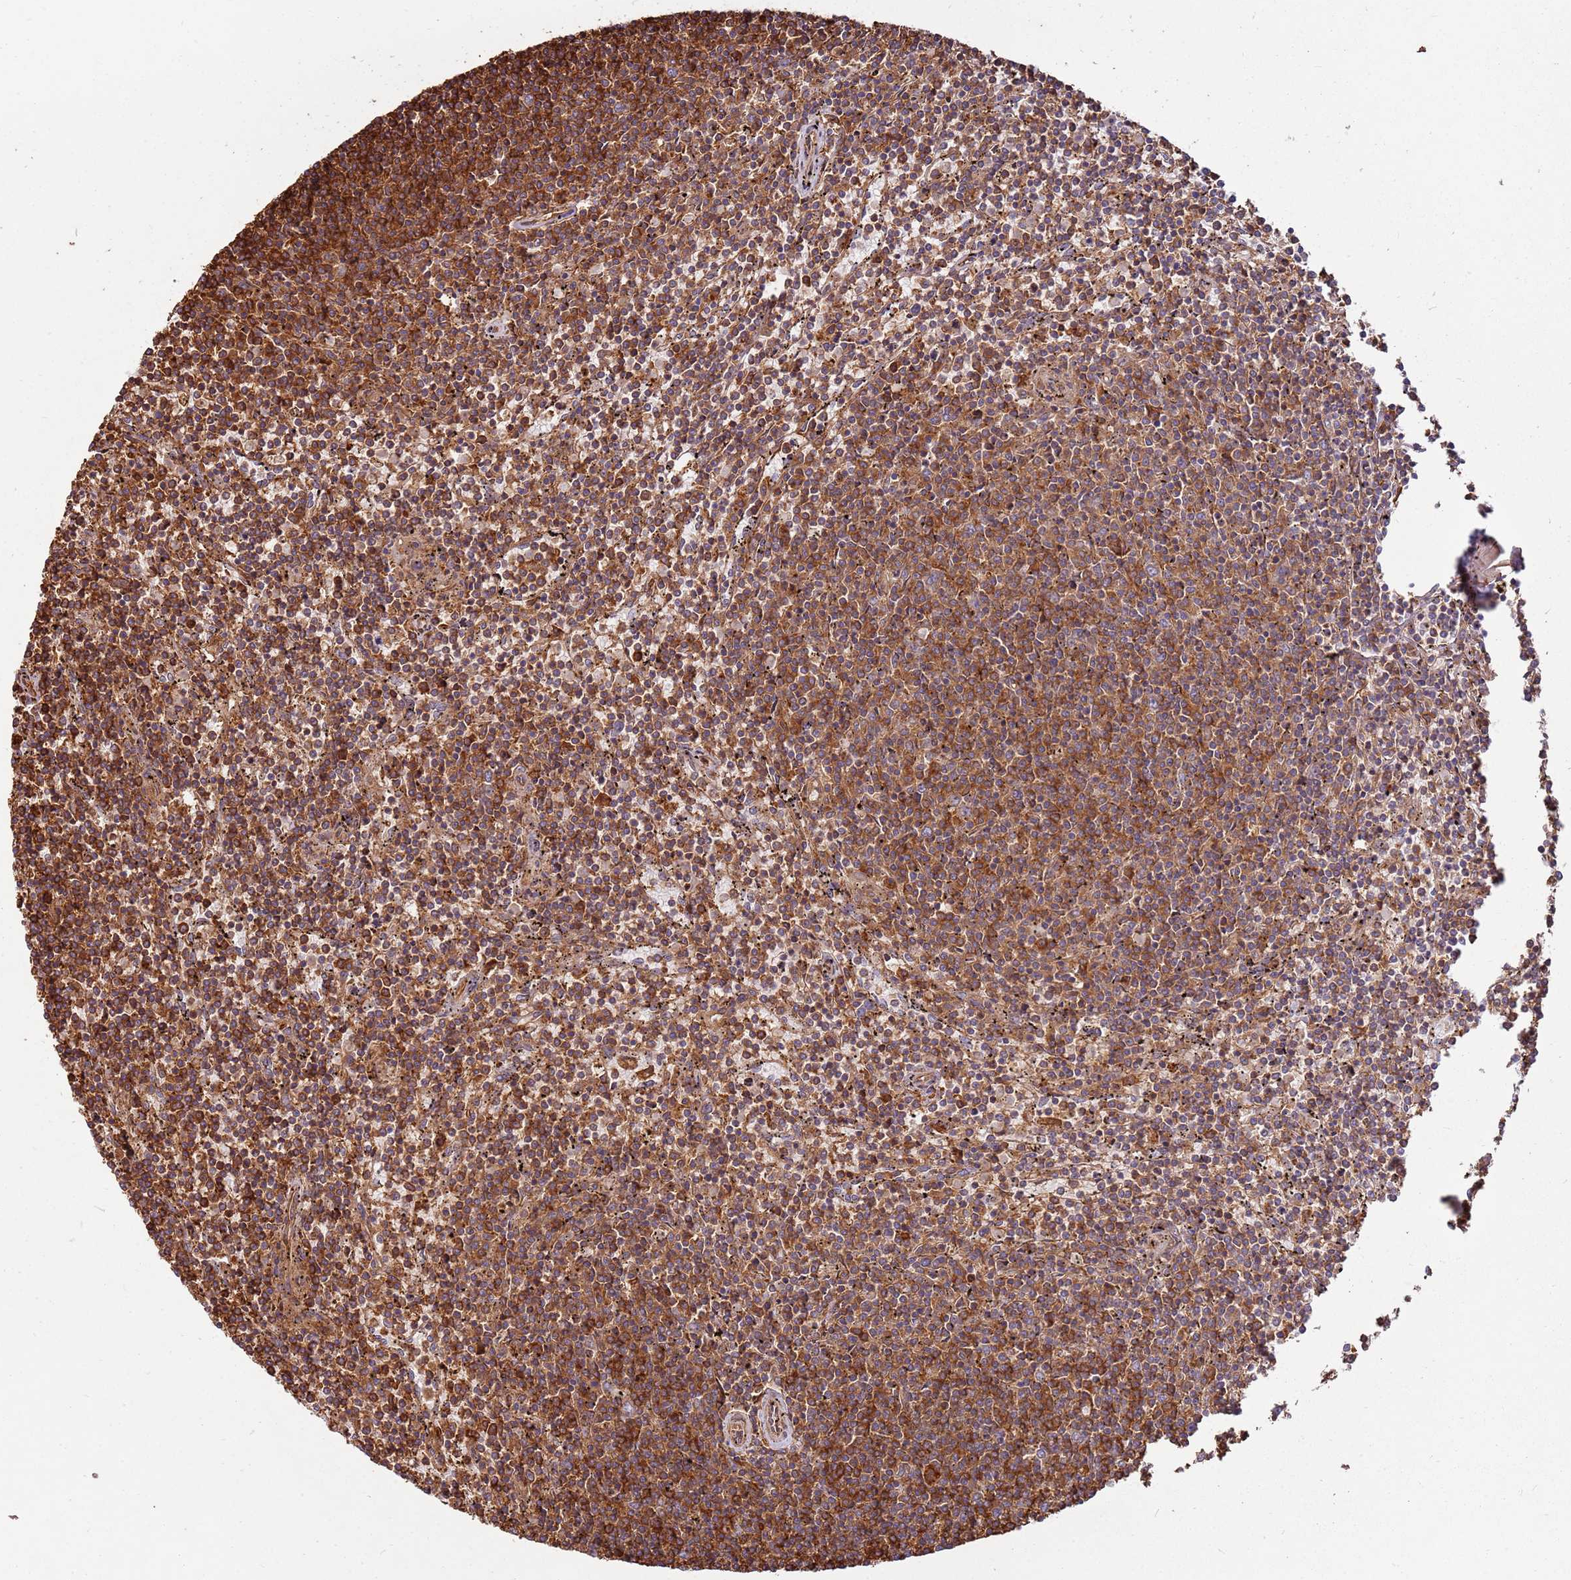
{"staining": {"intensity": "moderate", "quantity": ">75%", "location": "cytoplasmic/membranous"}, "tissue": "lymphoma", "cell_type": "Tumor cells", "image_type": "cancer", "snomed": [{"axis": "morphology", "description": "Malignant lymphoma, non-Hodgkin's type, Low grade"}, {"axis": "topography", "description": "Spleen"}], "caption": "This photomicrograph exhibits IHC staining of lymphoma, with medium moderate cytoplasmic/membranous staining in about >75% of tumor cells.", "gene": "ACVR2A", "patient": {"sex": "female", "age": 50}}